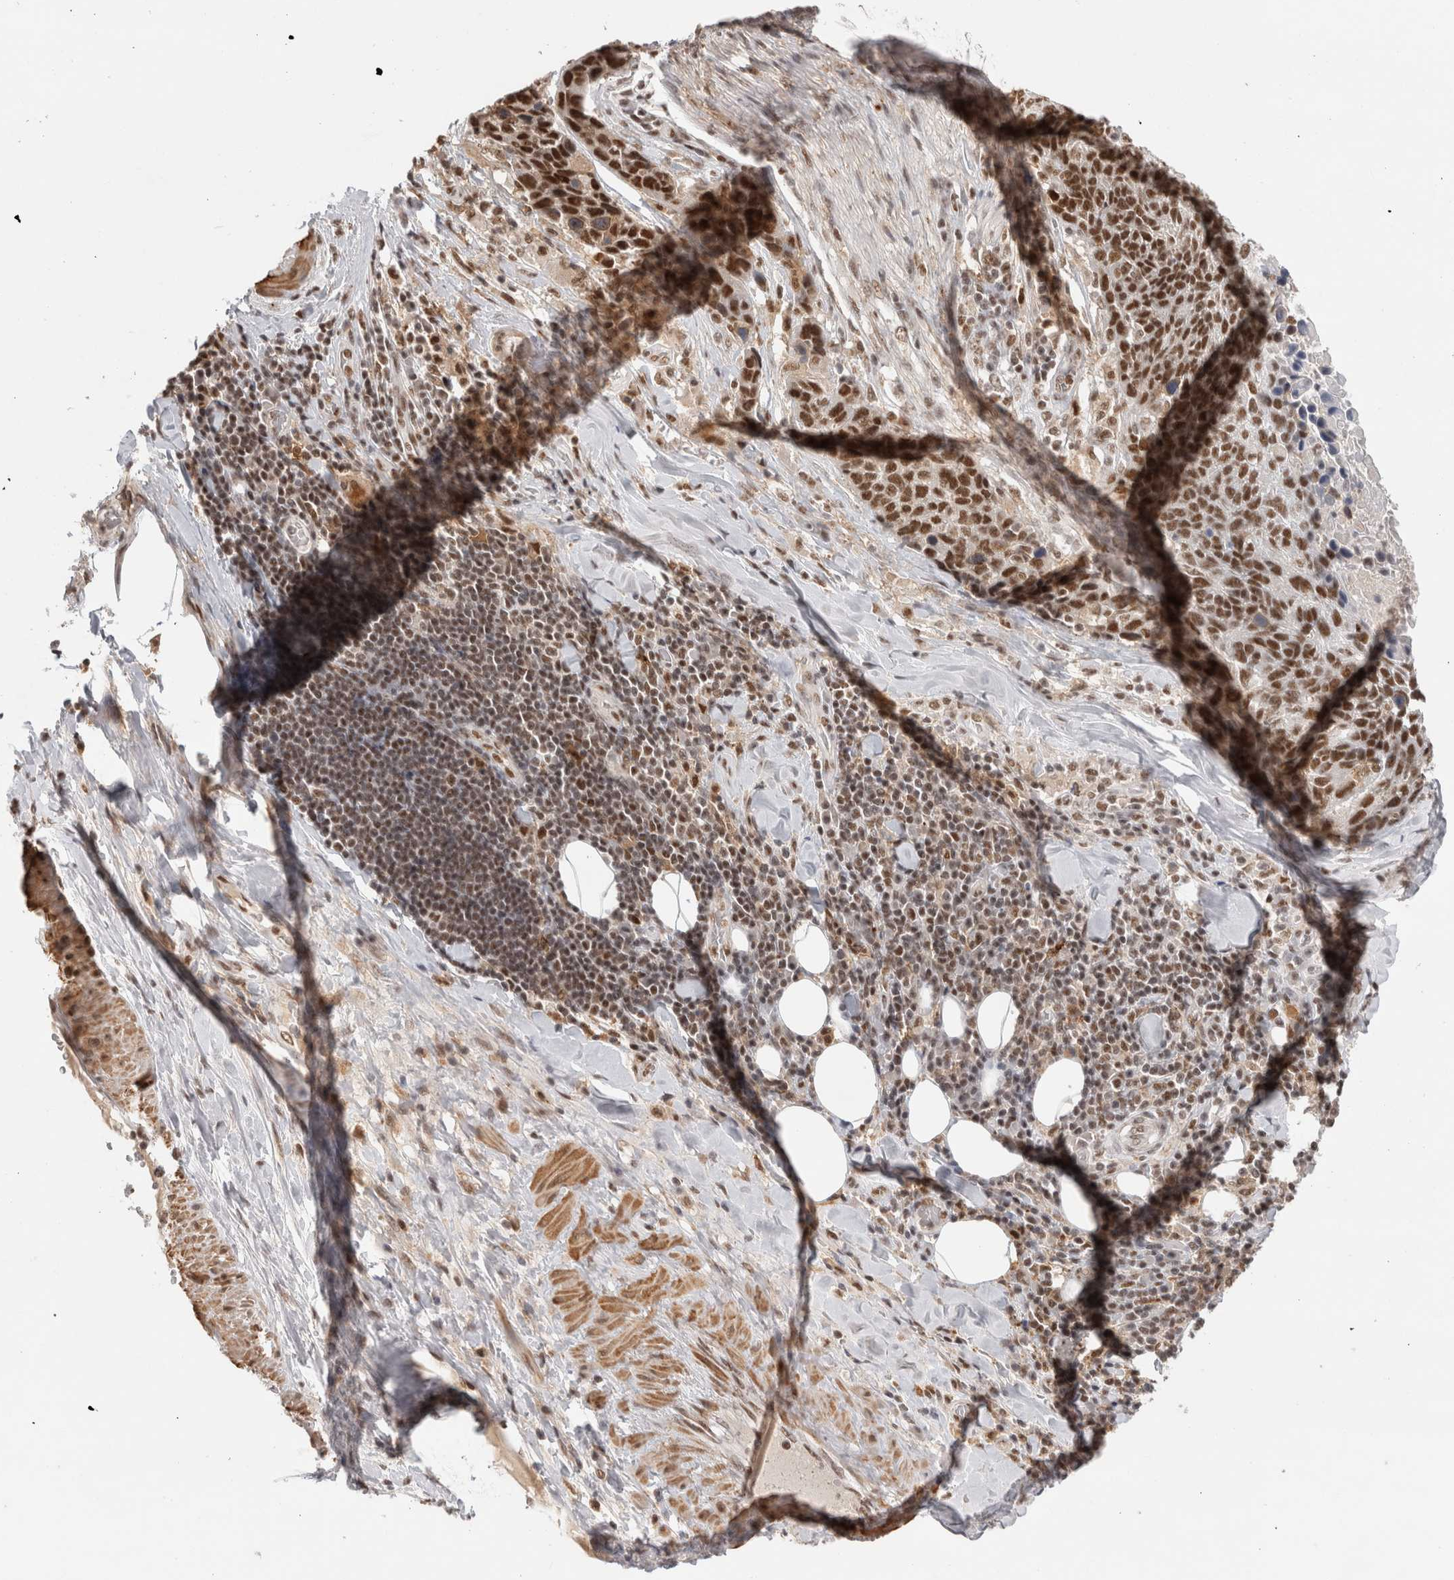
{"staining": {"intensity": "strong", "quantity": ">75%", "location": "nuclear"}, "tissue": "lung cancer", "cell_type": "Tumor cells", "image_type": "cancer", "snomed": [{"axis": "morphology", "description": "Squamous cell carcinoma, NOS"}, {"axis": "topography", "description": "Lung"}], "caption": "Lung squamous cell carcinoma was stained to show a protein in brown. There is high levels of strong nuclear expression in approximately >75% of tumor cells.", "gene": "ZNF830", "patient": {"sex": "male", "age": 66}}